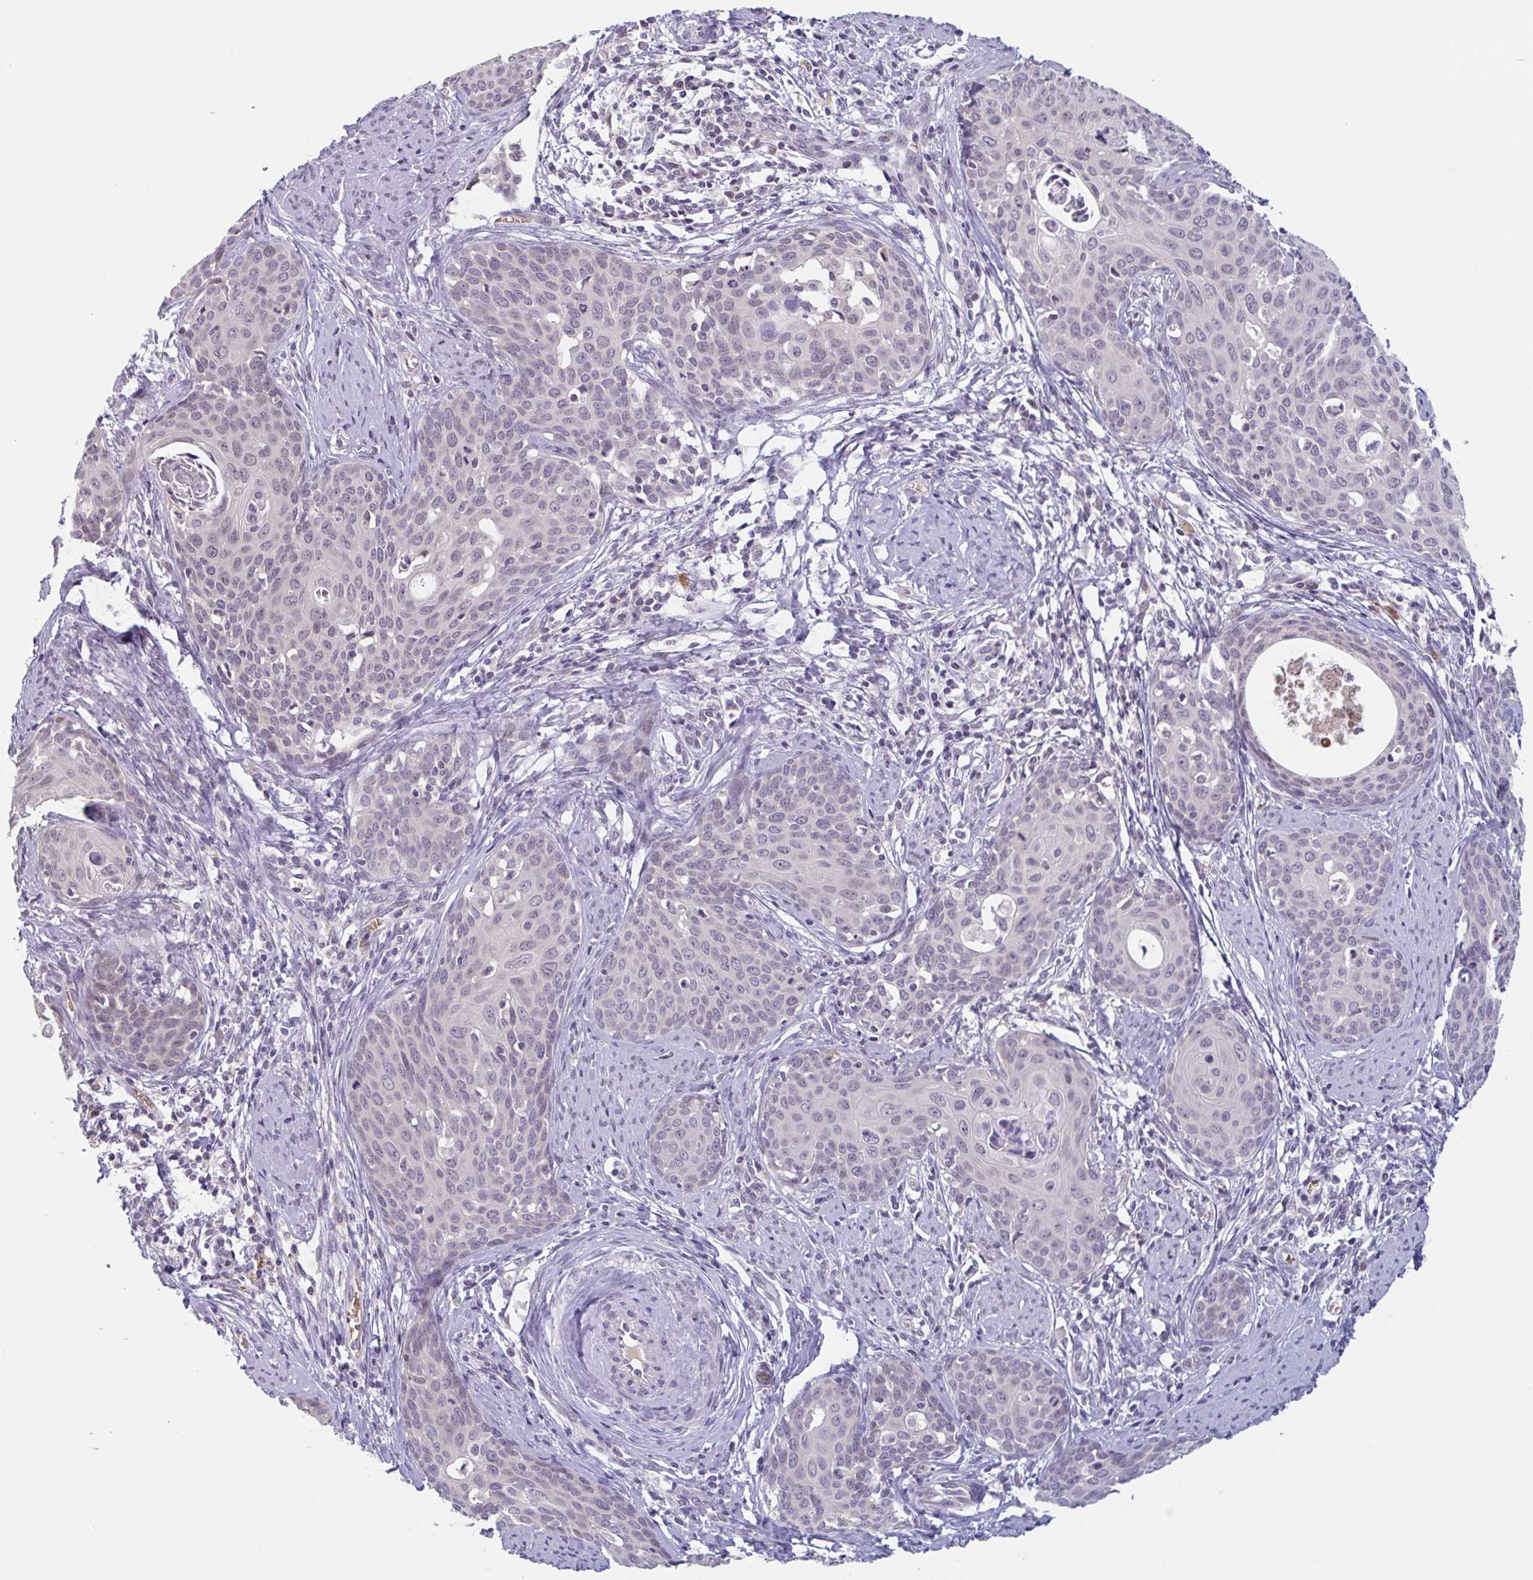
{"staining": {"intensity": "negative", "quantity": "none", "location": "none"}, "tissue": "cervical cancer", "cell_type": "Tumor cells", "image_type": "cancer", "snomed": [{"axis": "morphology", "description": "Squamous cell carcinoma, NOS"}, {"axis": "topography", "description": "Cervix"}], "caption": "Histopathology image shows no significant protein expression in tumor cells of cervical squamous cell carcinoma.", "gene": "RHAG", "patient": {"sex": "female", "age": 46}}